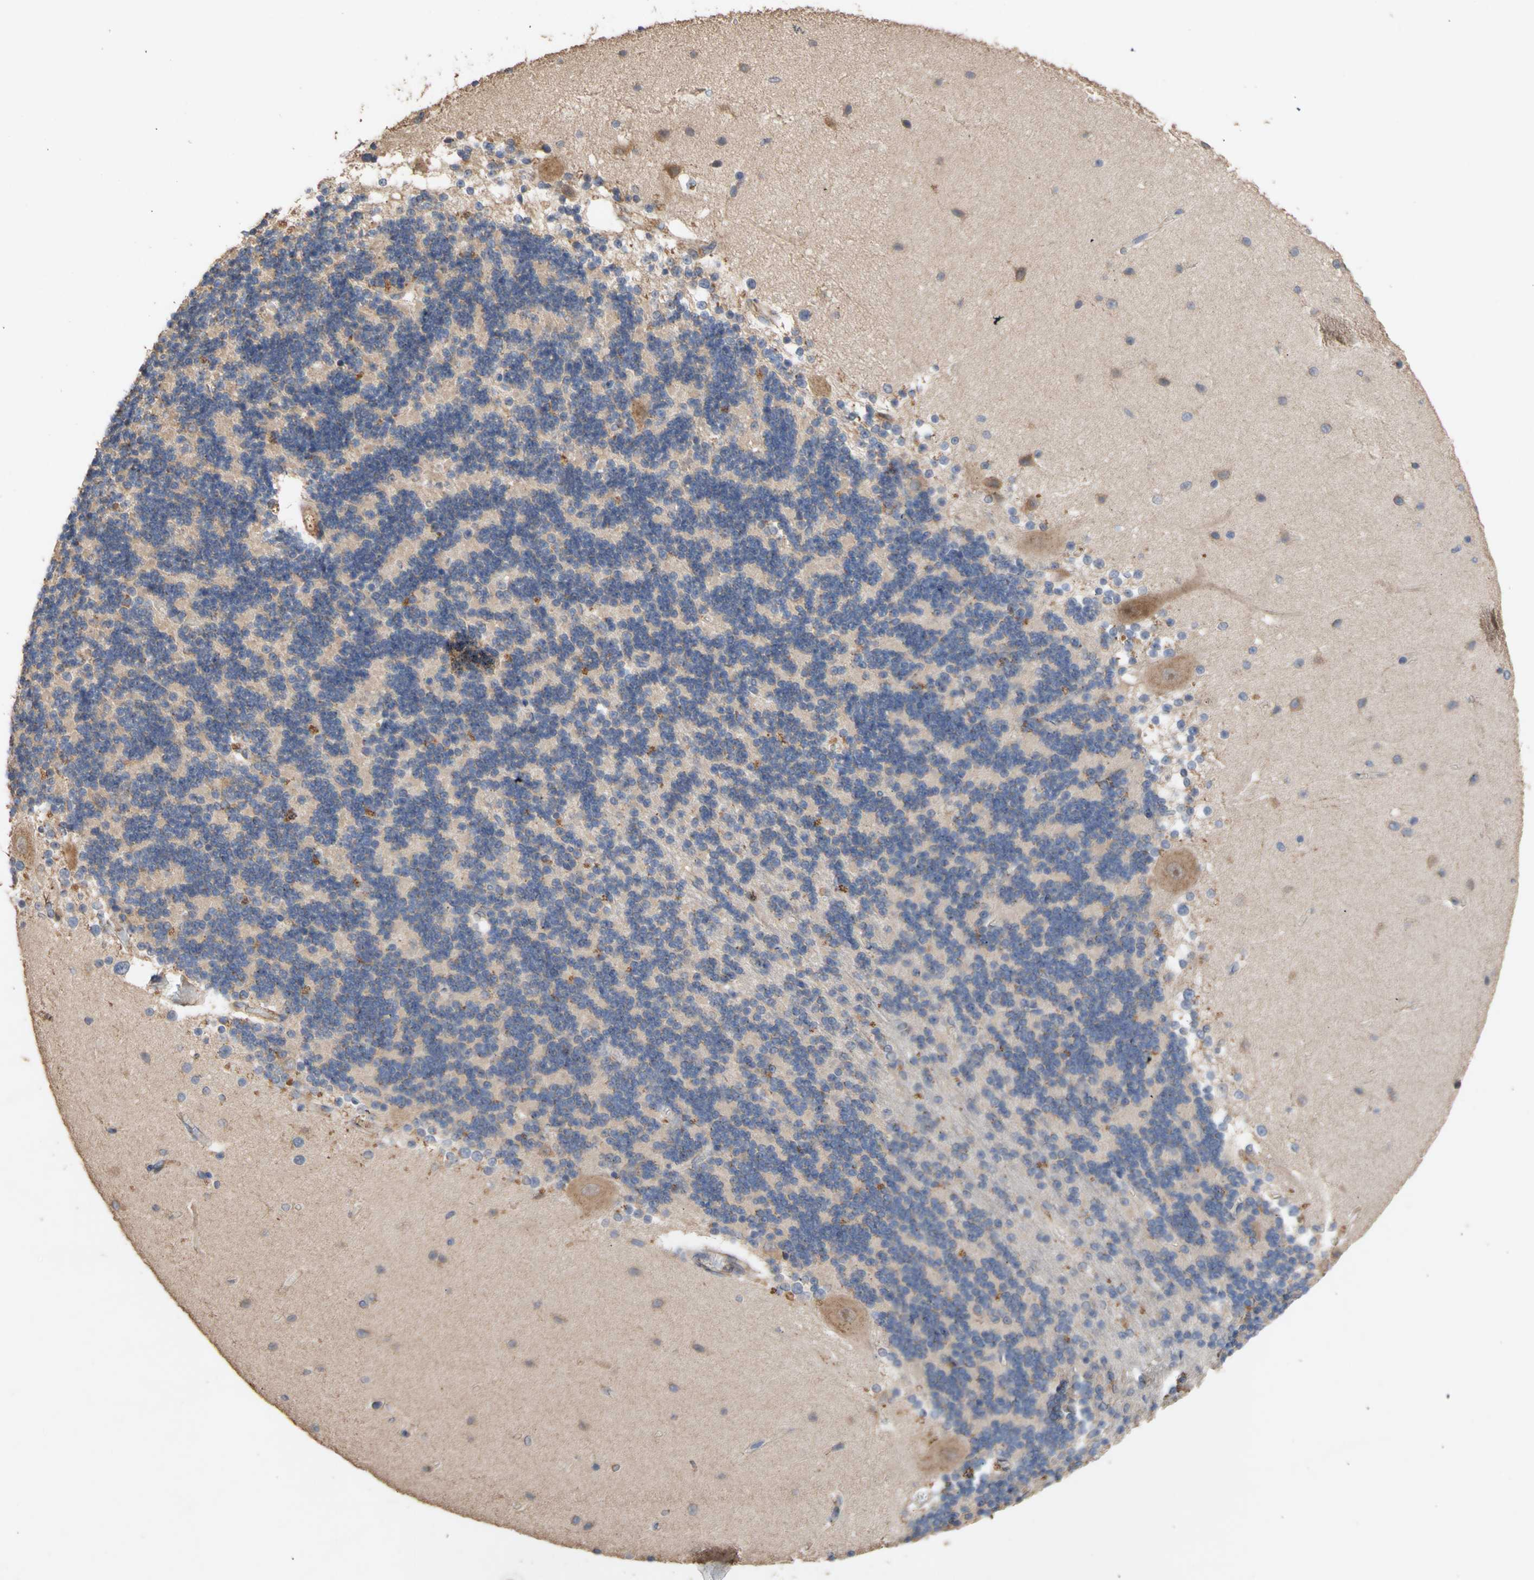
{"staining": {"intensity": "weak", "quantity": "25%-75%", "location": "cytoplasmic/membranous"}, "tissue": "cerebellum", "cell_type": "Cells in granular layer", "image_type": "normal", "snomed": [{"axis": "morphology", "description": "Normal tissue, NOS"}, {"axis": "topography", "description": "Cerebellum"}], "caption": "A histopathology image of cerebellum stained for a protein demonstrates weak cytoplasmic/membranous brown staining in cells in granular layer.", "gene": "EIF2S3", "patient": {"sex": "female", "age": 54}}